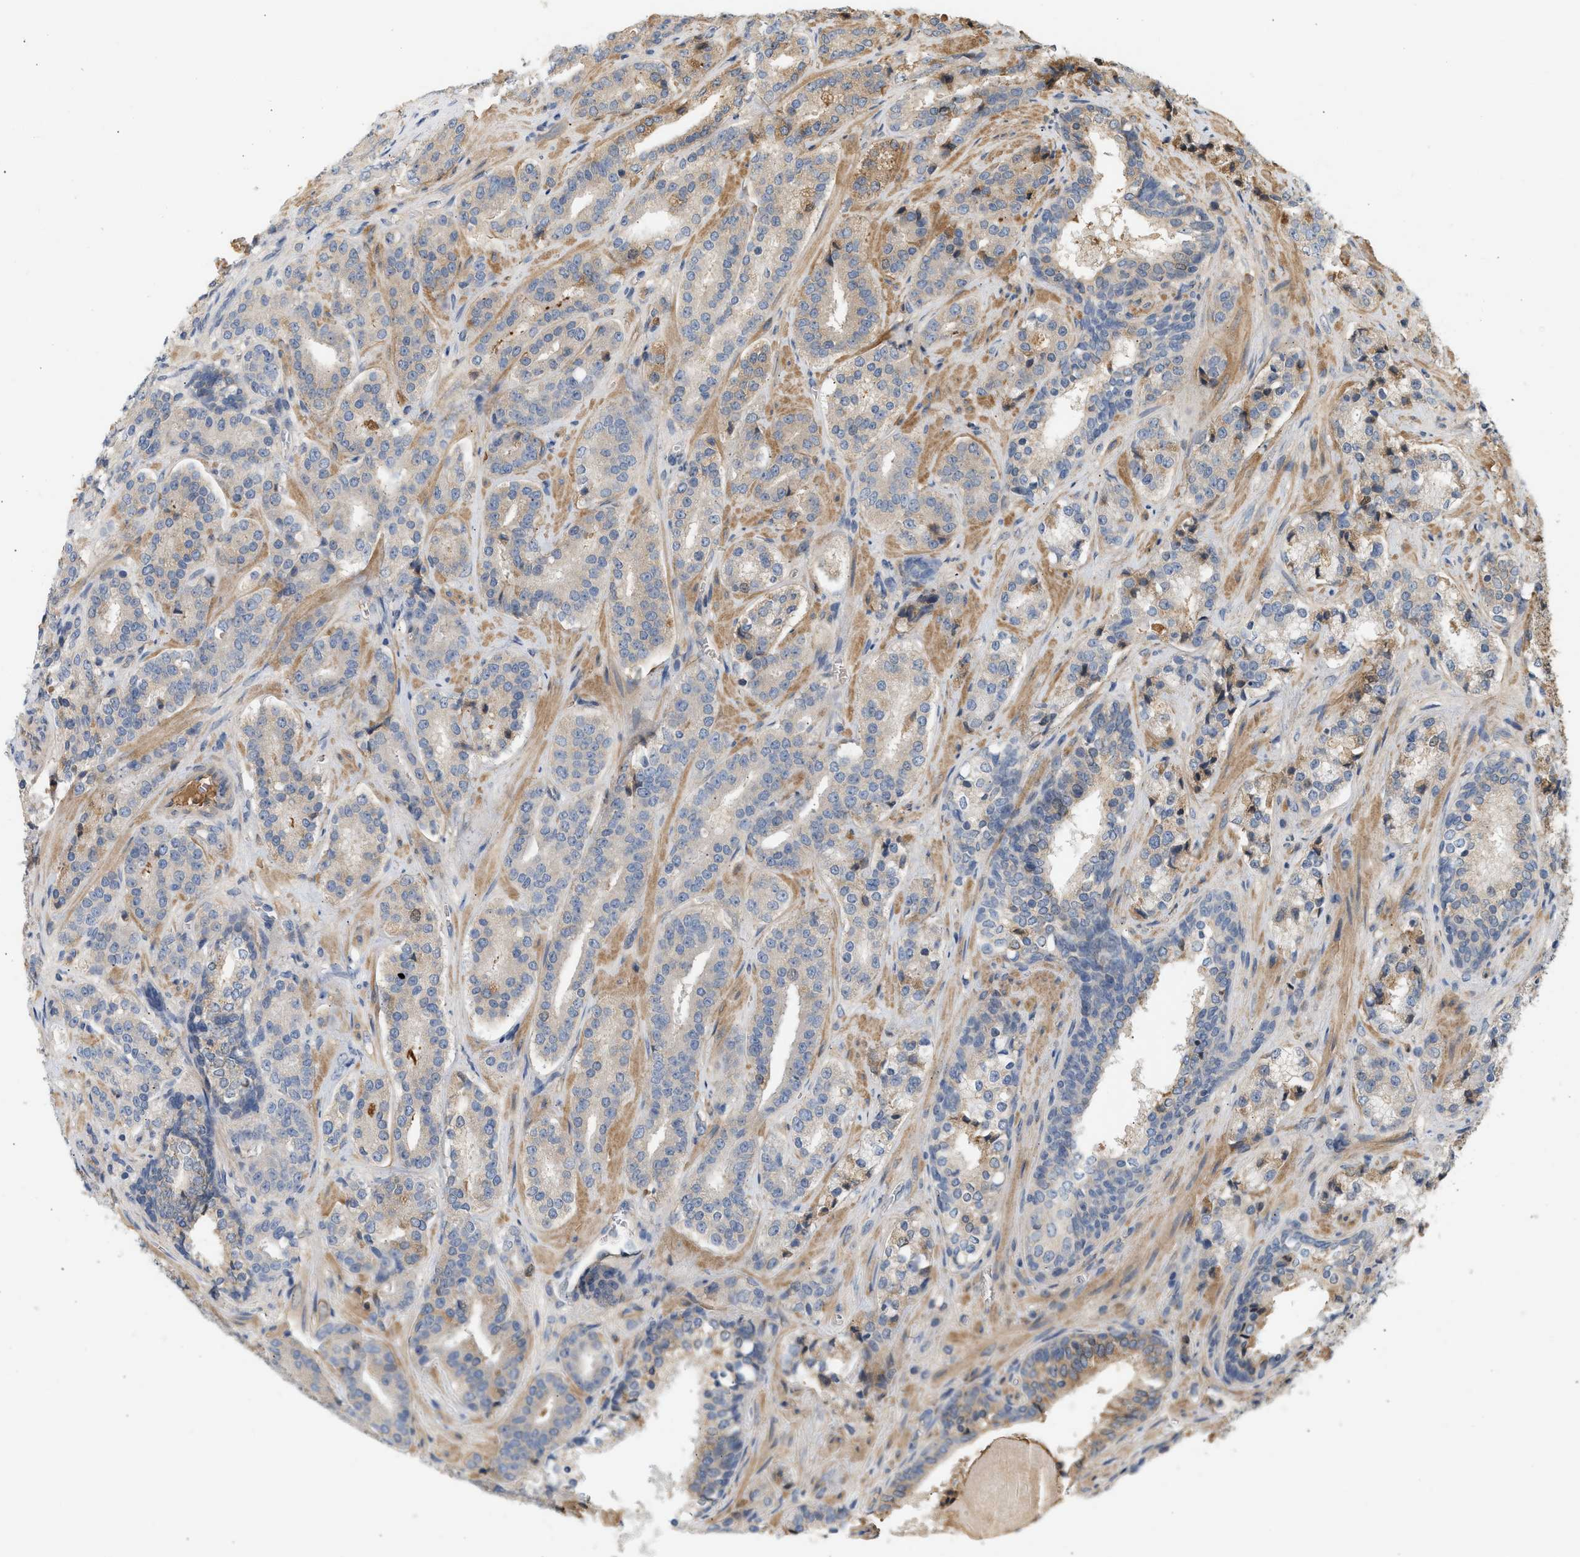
{"staining": {"intensity": "weak", "quantity": "25%-75%", "location": "cytoplasmic/membranous"}, "tissue": "prostate cancer", "cell_type": "Tumor cells", "image_type": "cancer", "snomed": [{"axis": "morphology", "description": "Adenocarcinoma, High grade"}, {"axis": "topography", "description": "Prostate"}], "caption": "Immunohistochemical staining of prostate cancer demonstrates low levels of weak cytoplasmic/membranous staining in about 25%-75% of tumor cells.", "gene": "F8", "patient": {"sex": "male", "age": 60}}